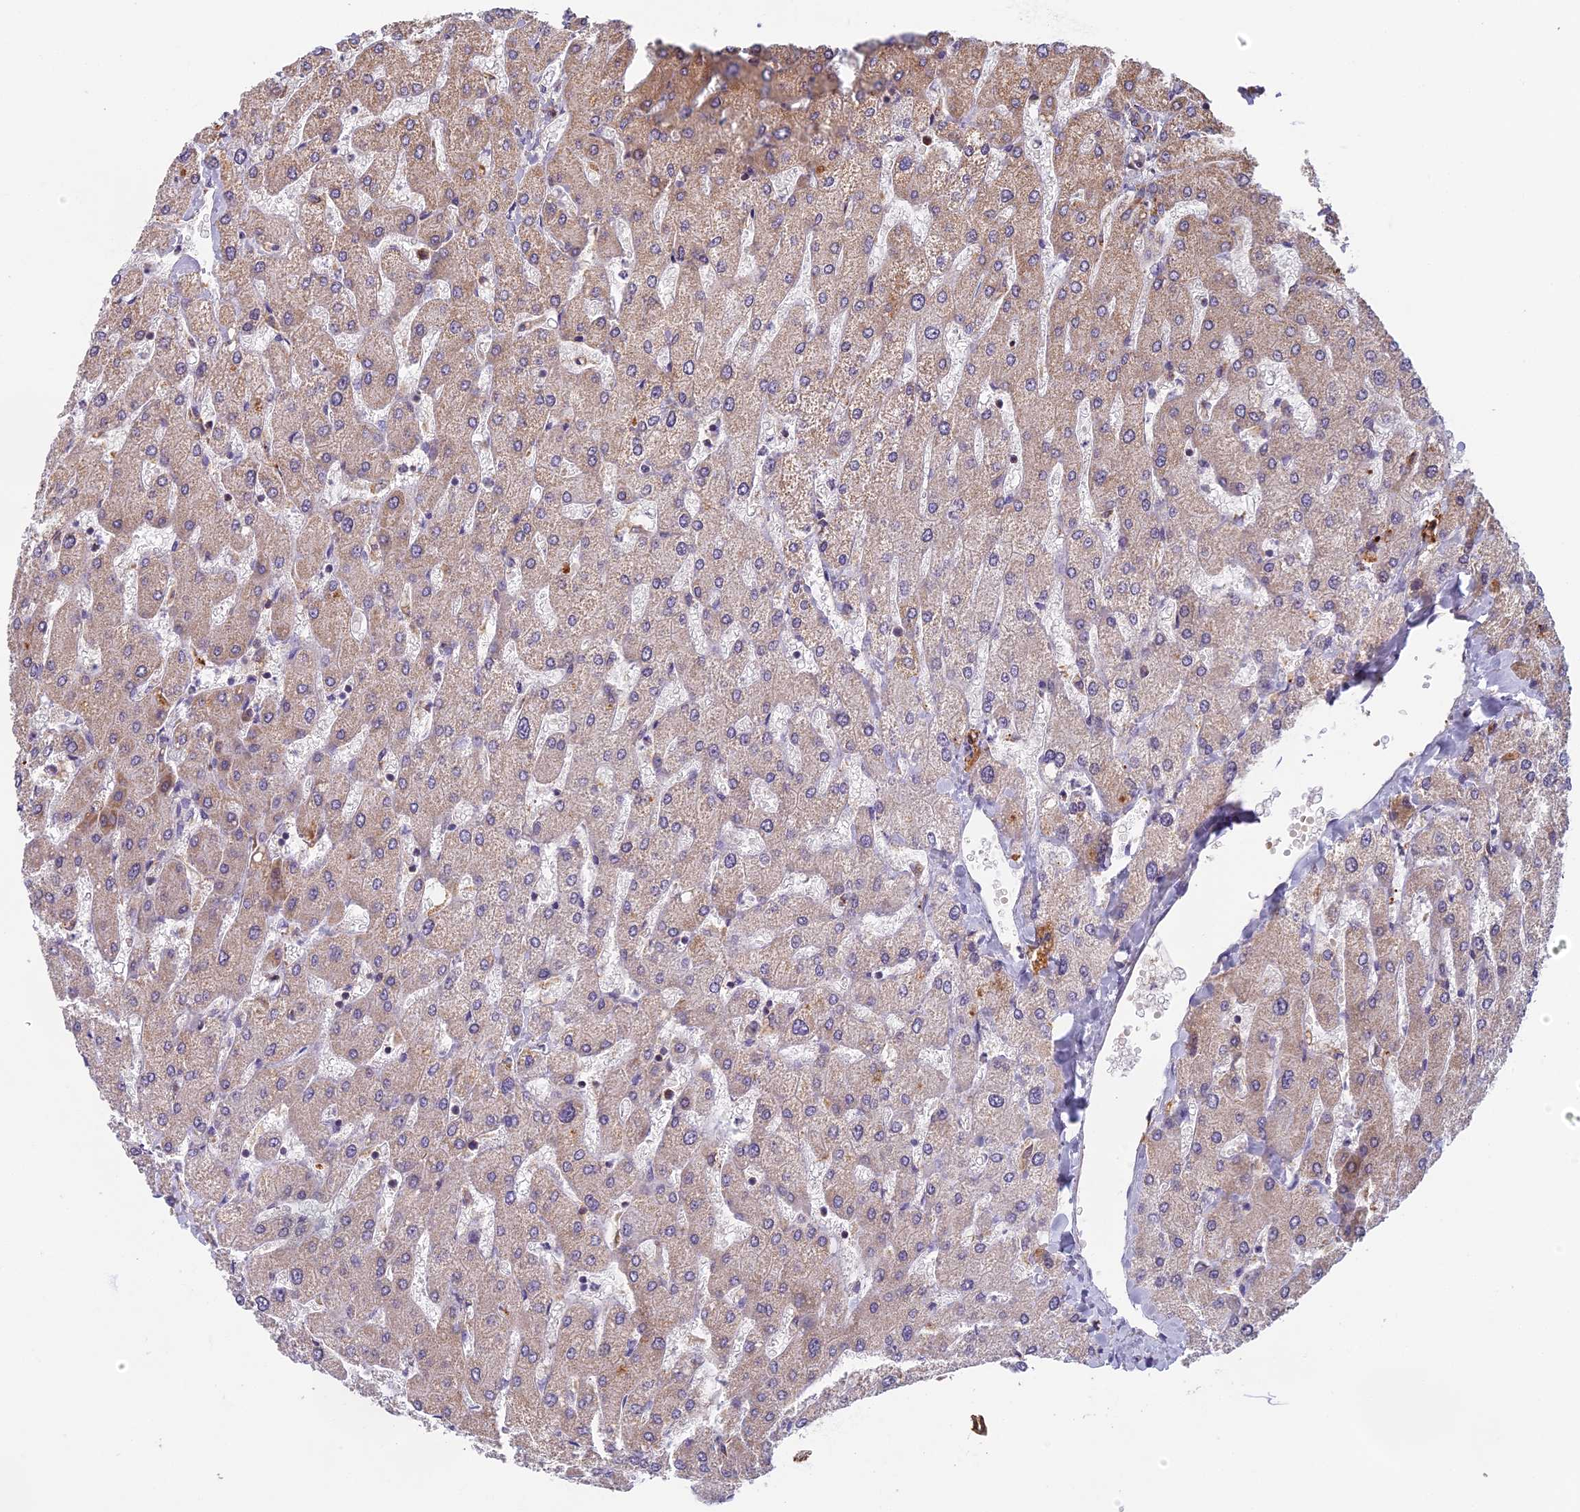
{"staining": {"intensity": "negative", "quantity": "none", "location": "none"}, "tissue": "liver", "cell_type": "Cholangiocytes", "image_type": "normal", "snomed": [{"axis": "morphology", "description": "Normal tissue, NOS"}, {"axis": "topography", "description": "Liver"}], "caption": "Immunohistochemistry (IHC) micrograph of benign liver stained for a protein (brown), which displays no expression in cholangiocytes. (DAB immunohistochemistry, high magnification).", "gene": "EDAR", "patient": {"sex": "male", "age": 55}}